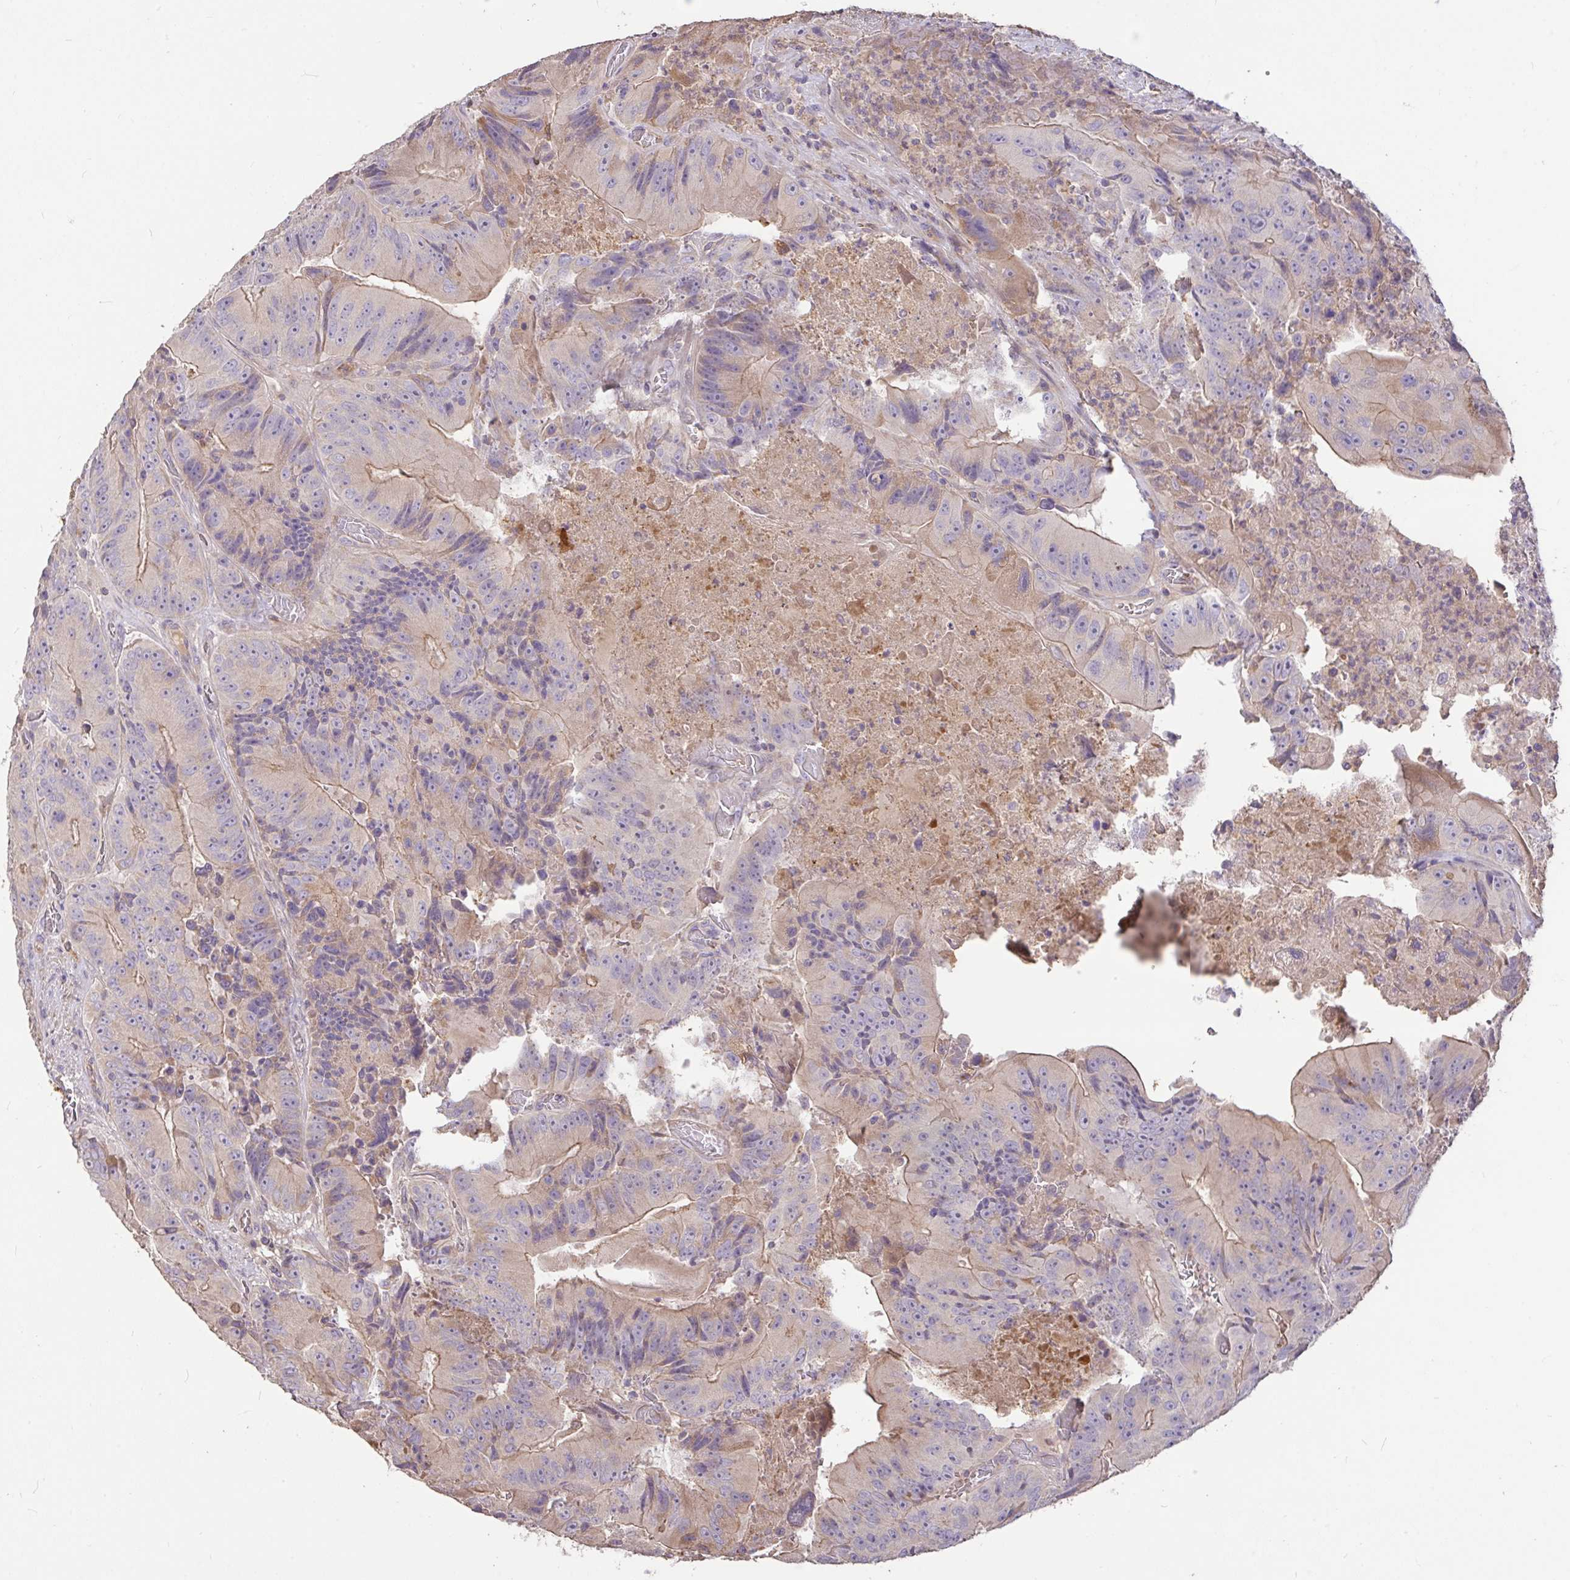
{"staining": {"intensity": "weak", "quantity": "25%-75%", "location": "cytoplasmic/membranous"}, "tissue": "colorectal cancer", "cell_type": "Tumor cells", "image_type": "cancer", "snomed": [{"axis": "morphology", "description": "Adenocarcinoma, NOS"}, {"axis": "topography", "description": "Colon"}], "caption": "This micrograph exhibits immunohistochemistry (IHC) staining of colorectal adenocarcinoma, with low weak cytoplasmic/membranous expression in about 25%-75% of tumor cells.", "gene": "FCER1A", "patient": {"sex": "female", "age": 86}}